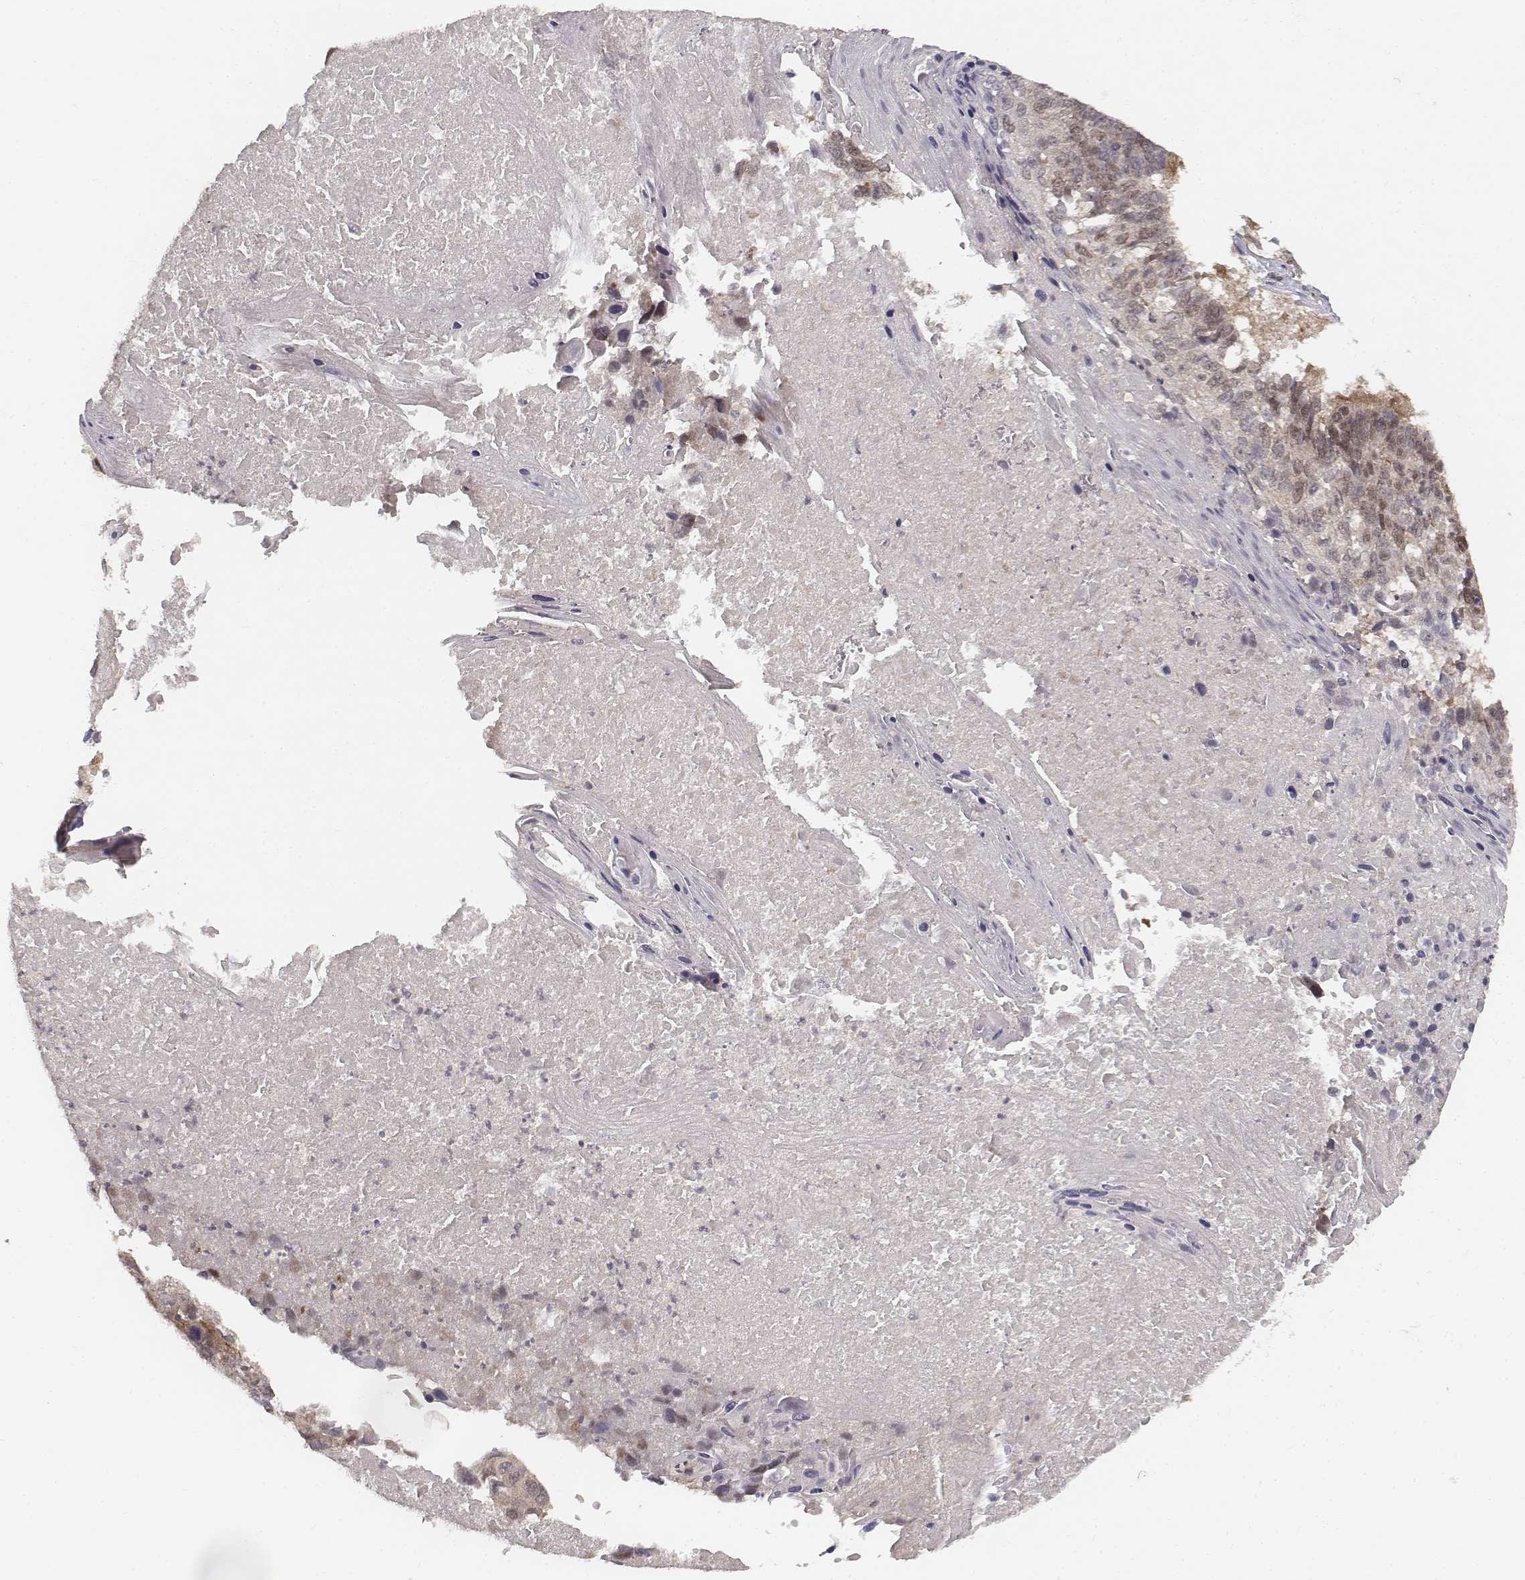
{"staining": {"intensity": "weak", "quantity": ">75%", "location": "nuclear"}, "tissue": "lung cancer", "cell_type": "Tumor cells", "image_type": "cancer", "snomed": [{"axis": "morphology", "description": "Squamous cell carcinoma, NOS"}, {"axis": "topography", "description": "Lung"}], "caption": "Tumor cells reveal low levels of weak nuclear expression in about >75% of cells in human squamous cell carcinoma (lung).", "gene": "FANCD2", "patient": {"sex": "male", "age": 73}}